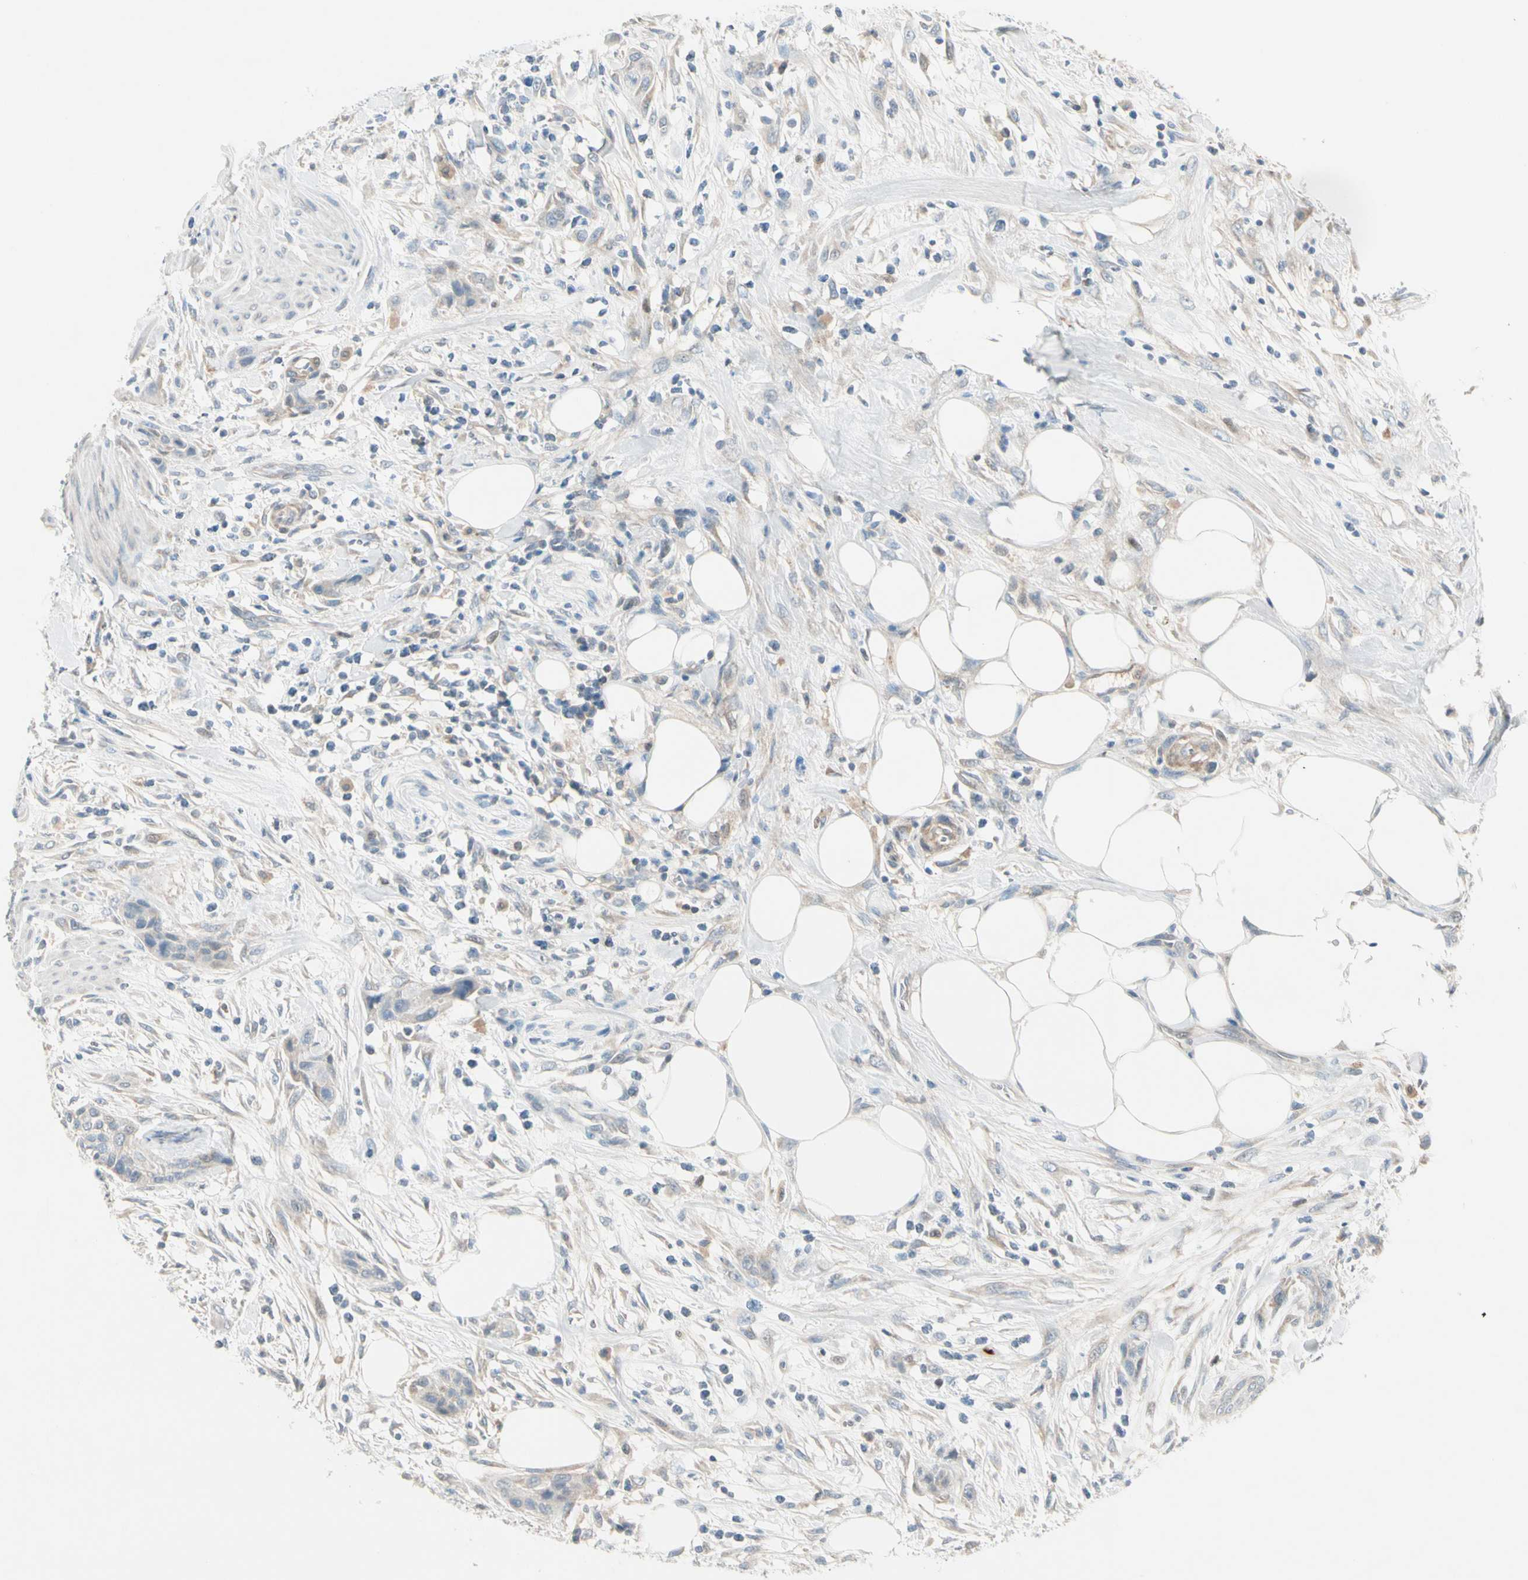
{"staining": {"intensity": "weak", "quantity": "25%-75%", "location": "cytoplasmic/membranous"}, "tissue": "urothelial cancer", "cell_type": "Tumor cells", "image_type": "cancer", "snomed": [{"axis": "morphology", "description": "Urothelial carcinoma, High grade"}, {"axis": "topography", "description": "Urinary bladder"}], "caption": "There is low levels of weak cytoplasmic/membranous staining in tumor cells of urothelial cancer, as demonstrated by immunohistochemical staining (brown color).", "gene": "SERPIND1", "patient": {"sex": "male", "age": 35}}